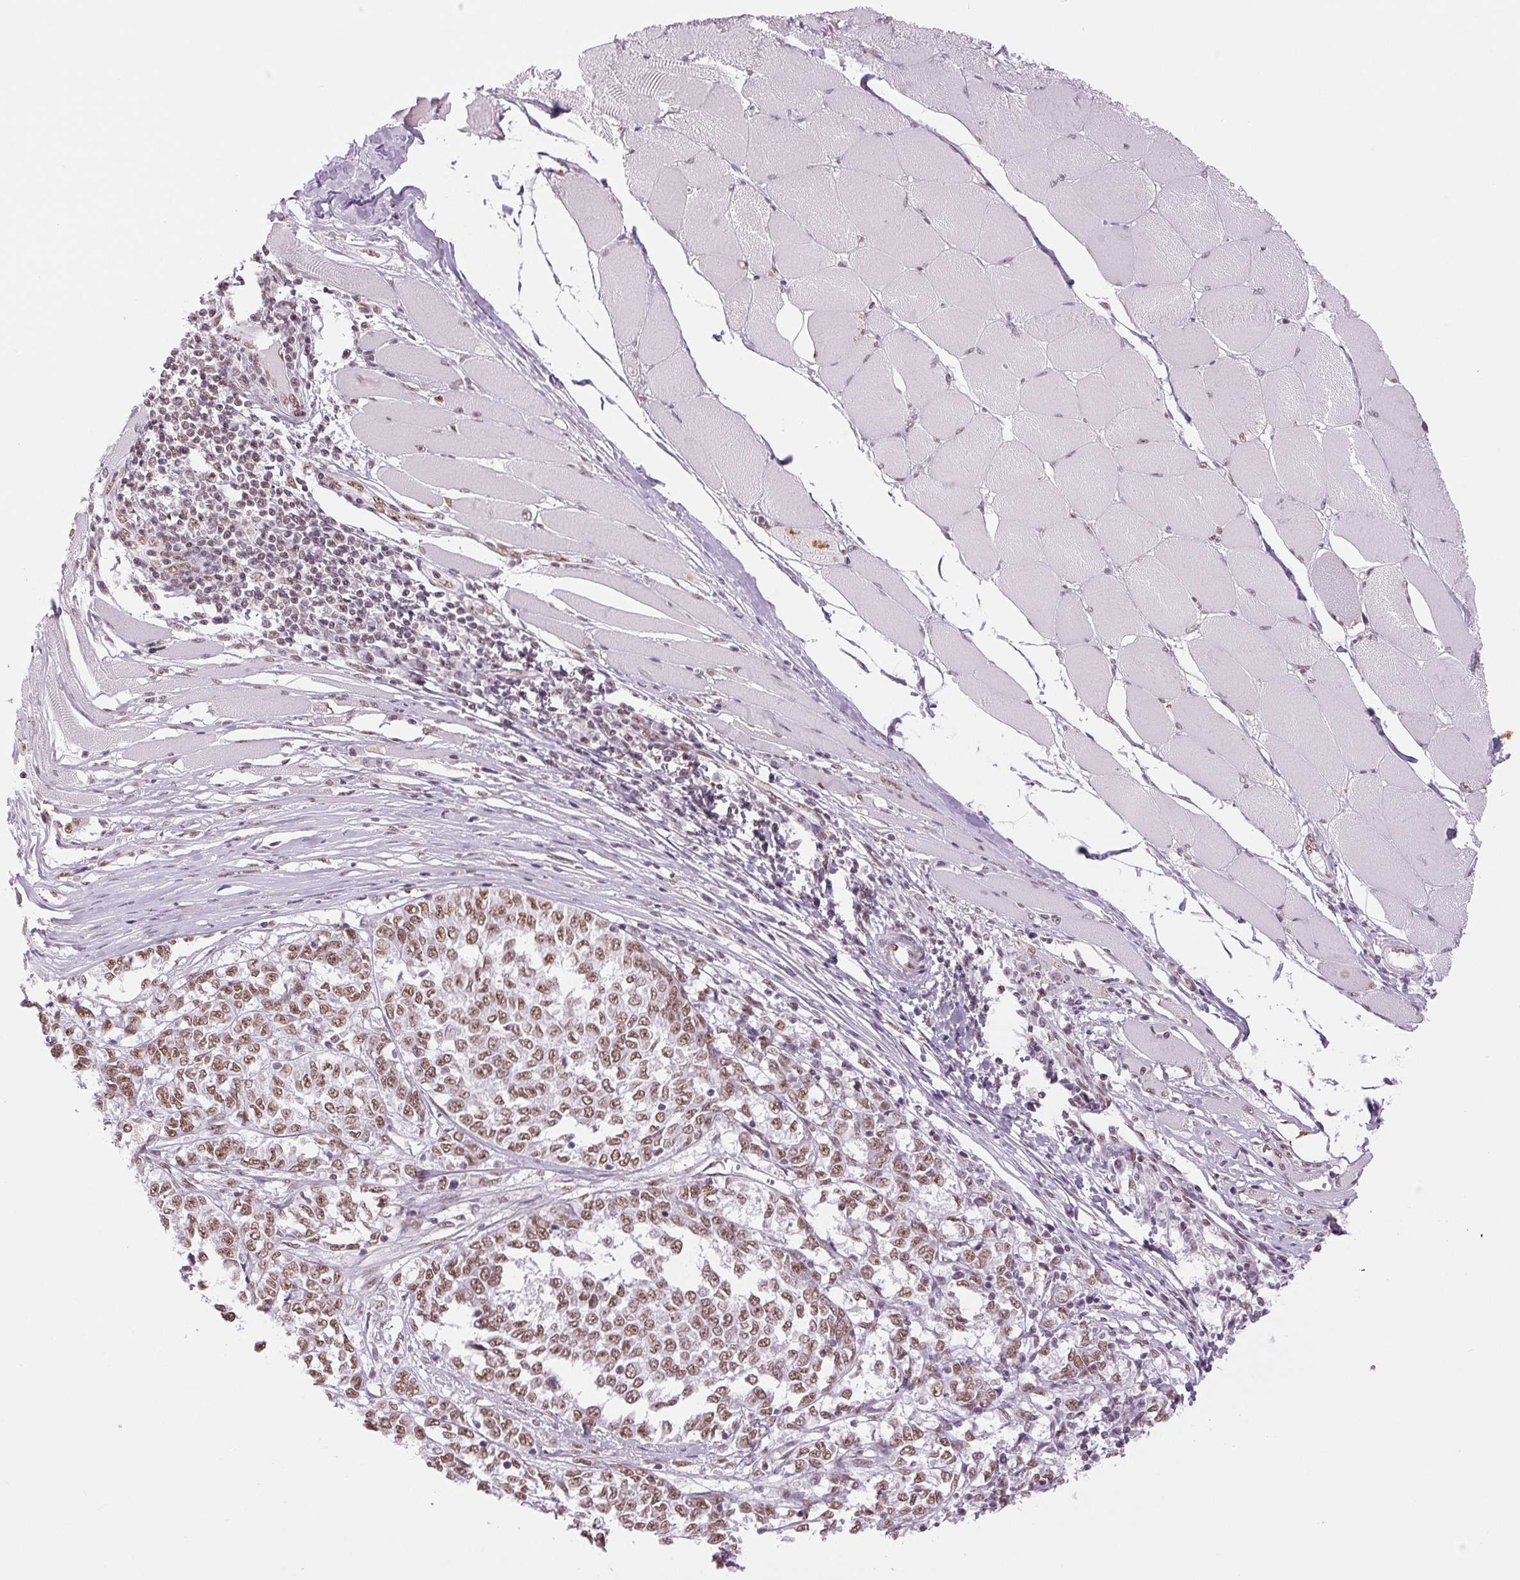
{"staining": {"intensity": "moderate", "quantity": ">75%", "location": "nuclear"}, "tissue": "melanoma", "cell_type": "Tumor cells", "image_type": "cancer", "snomed": [{"axis": "morphology", "description": "Malignant melanoma, NOS"}, {"axis": "topography", "description": "Skin"}], "caption": "A medium amount of moderate nuclear staining is present in about >75% of tumor cells in malignant melanoma tissue.", "gene": "ZFR2", "patient": {"sex": "female", "age": 72}}